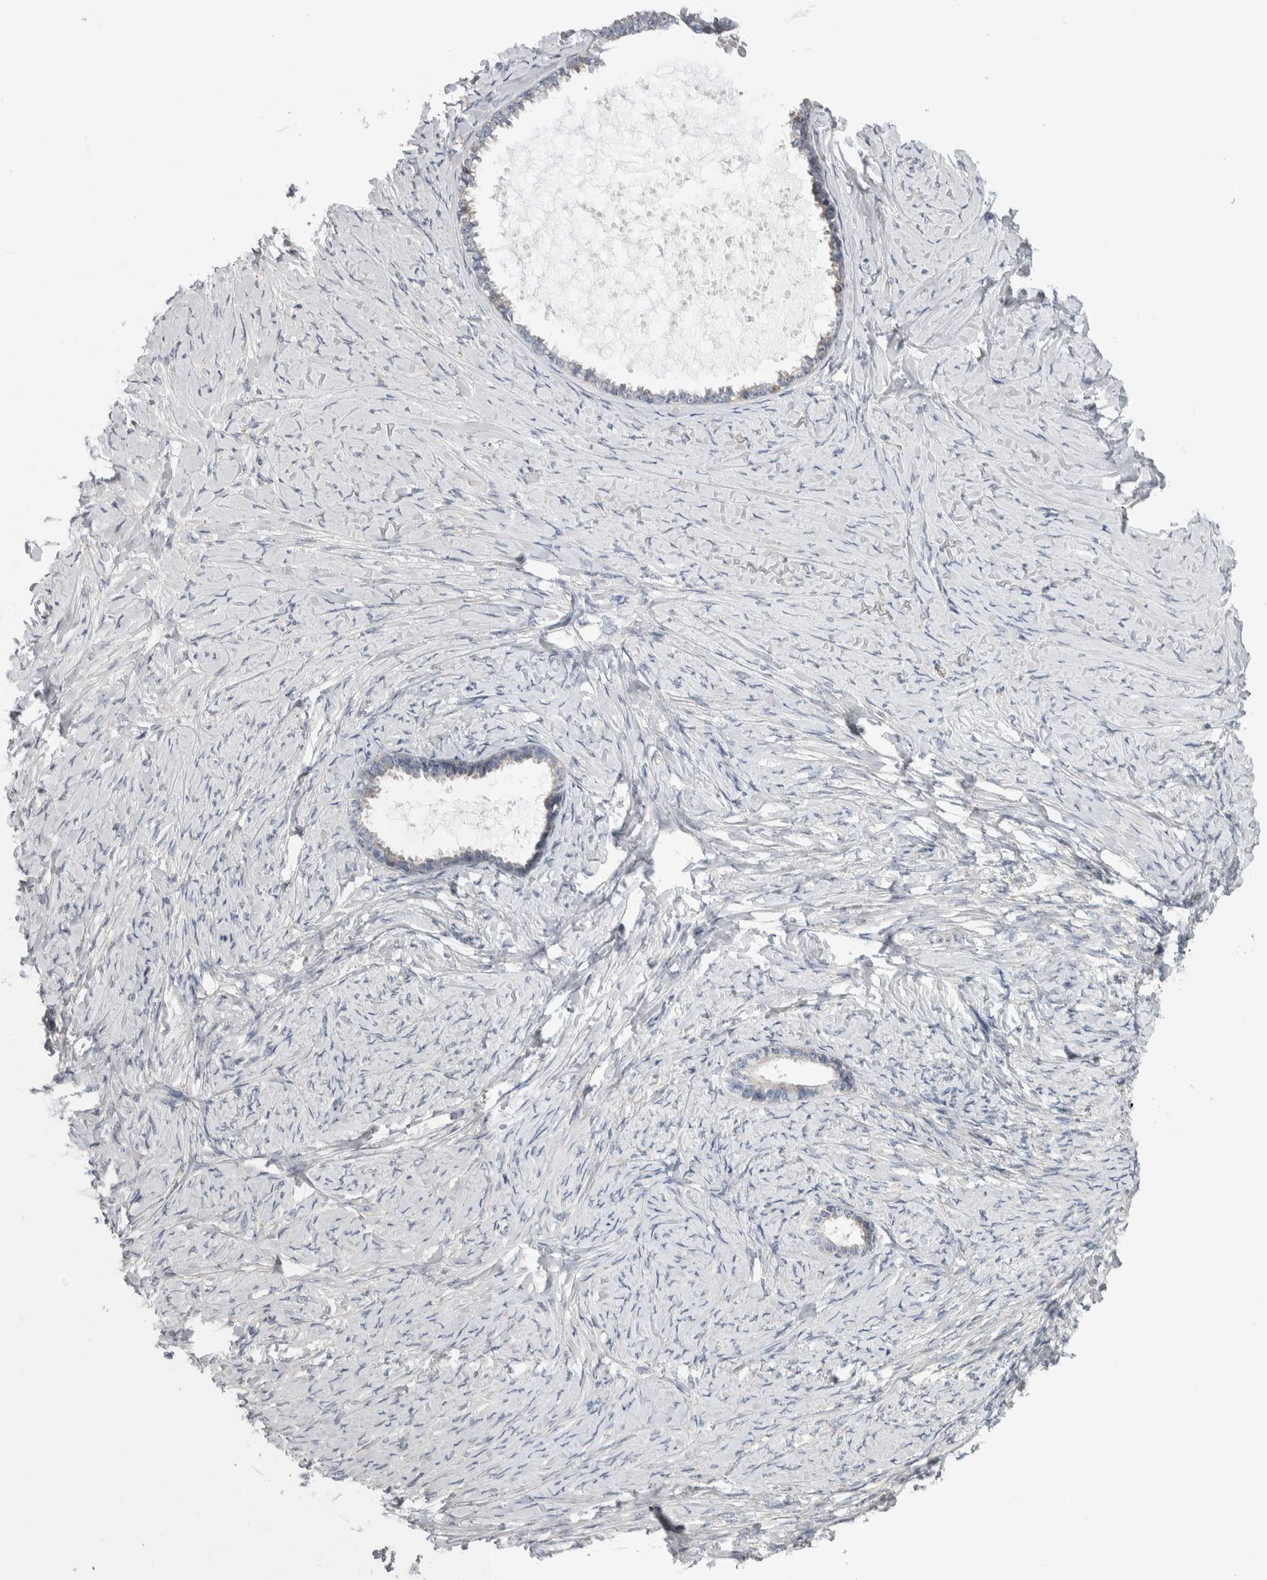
{"staining": {"intensity": "negative", "quantity": "none", "location": "none"}, "tissue": "ovarian cancer", "cell_type": "Tumor cells", "image_type": "cancer", "snomed": [{"axis": "morphology", "description": "Cystadenocarcinoma, serous, NOS"}, {"axis": "topography", "description": "Ovary"}], "caption": "Immunohistochemical staining of human ovarian cancer (serous cystadenocarcinoma) reveals no significant positivity in tumor cells.", "gene": "IBTK", "patient": {"sex": "female", "age": 79}}